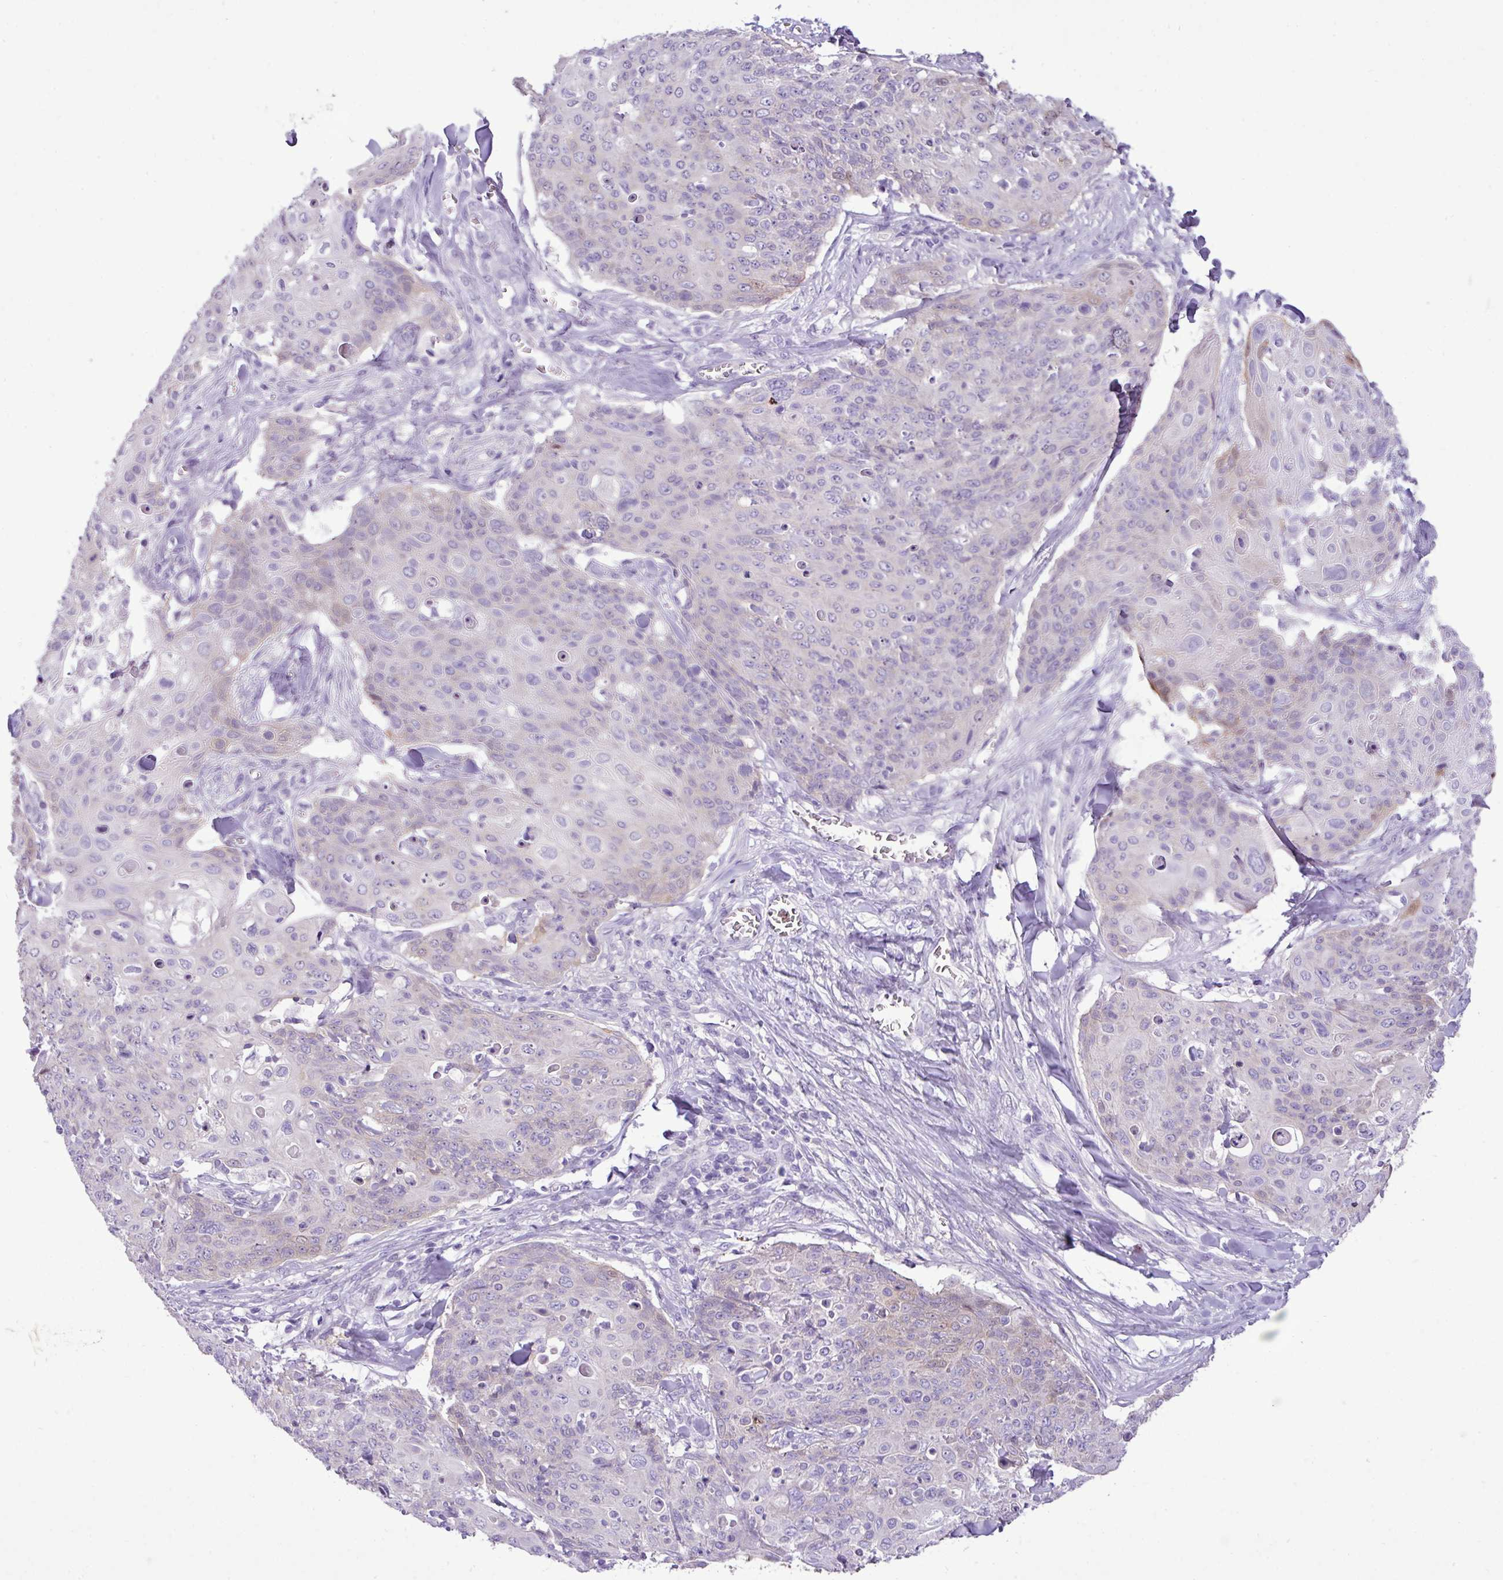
{"staining": {"intensity": "negative", "quantity": "none", "location": "none"}, "tissue": "skin cancer", "cell_type": "Tumor cells", "image_type": "cancer", "snomed": [{"axis": "morphology", "description": "Squamous cell carcinoma, NOS"}, {"axis": "topography", "description": "Skin"}, {"axis": "topography", "description": "Vulva"}], "caption": "Skin cancer stained for a protein using IHC demonstrates no positivity tumor cells.", "gene": "ZSCAN5A", "patient": {"sex": "female", "age": 85}}